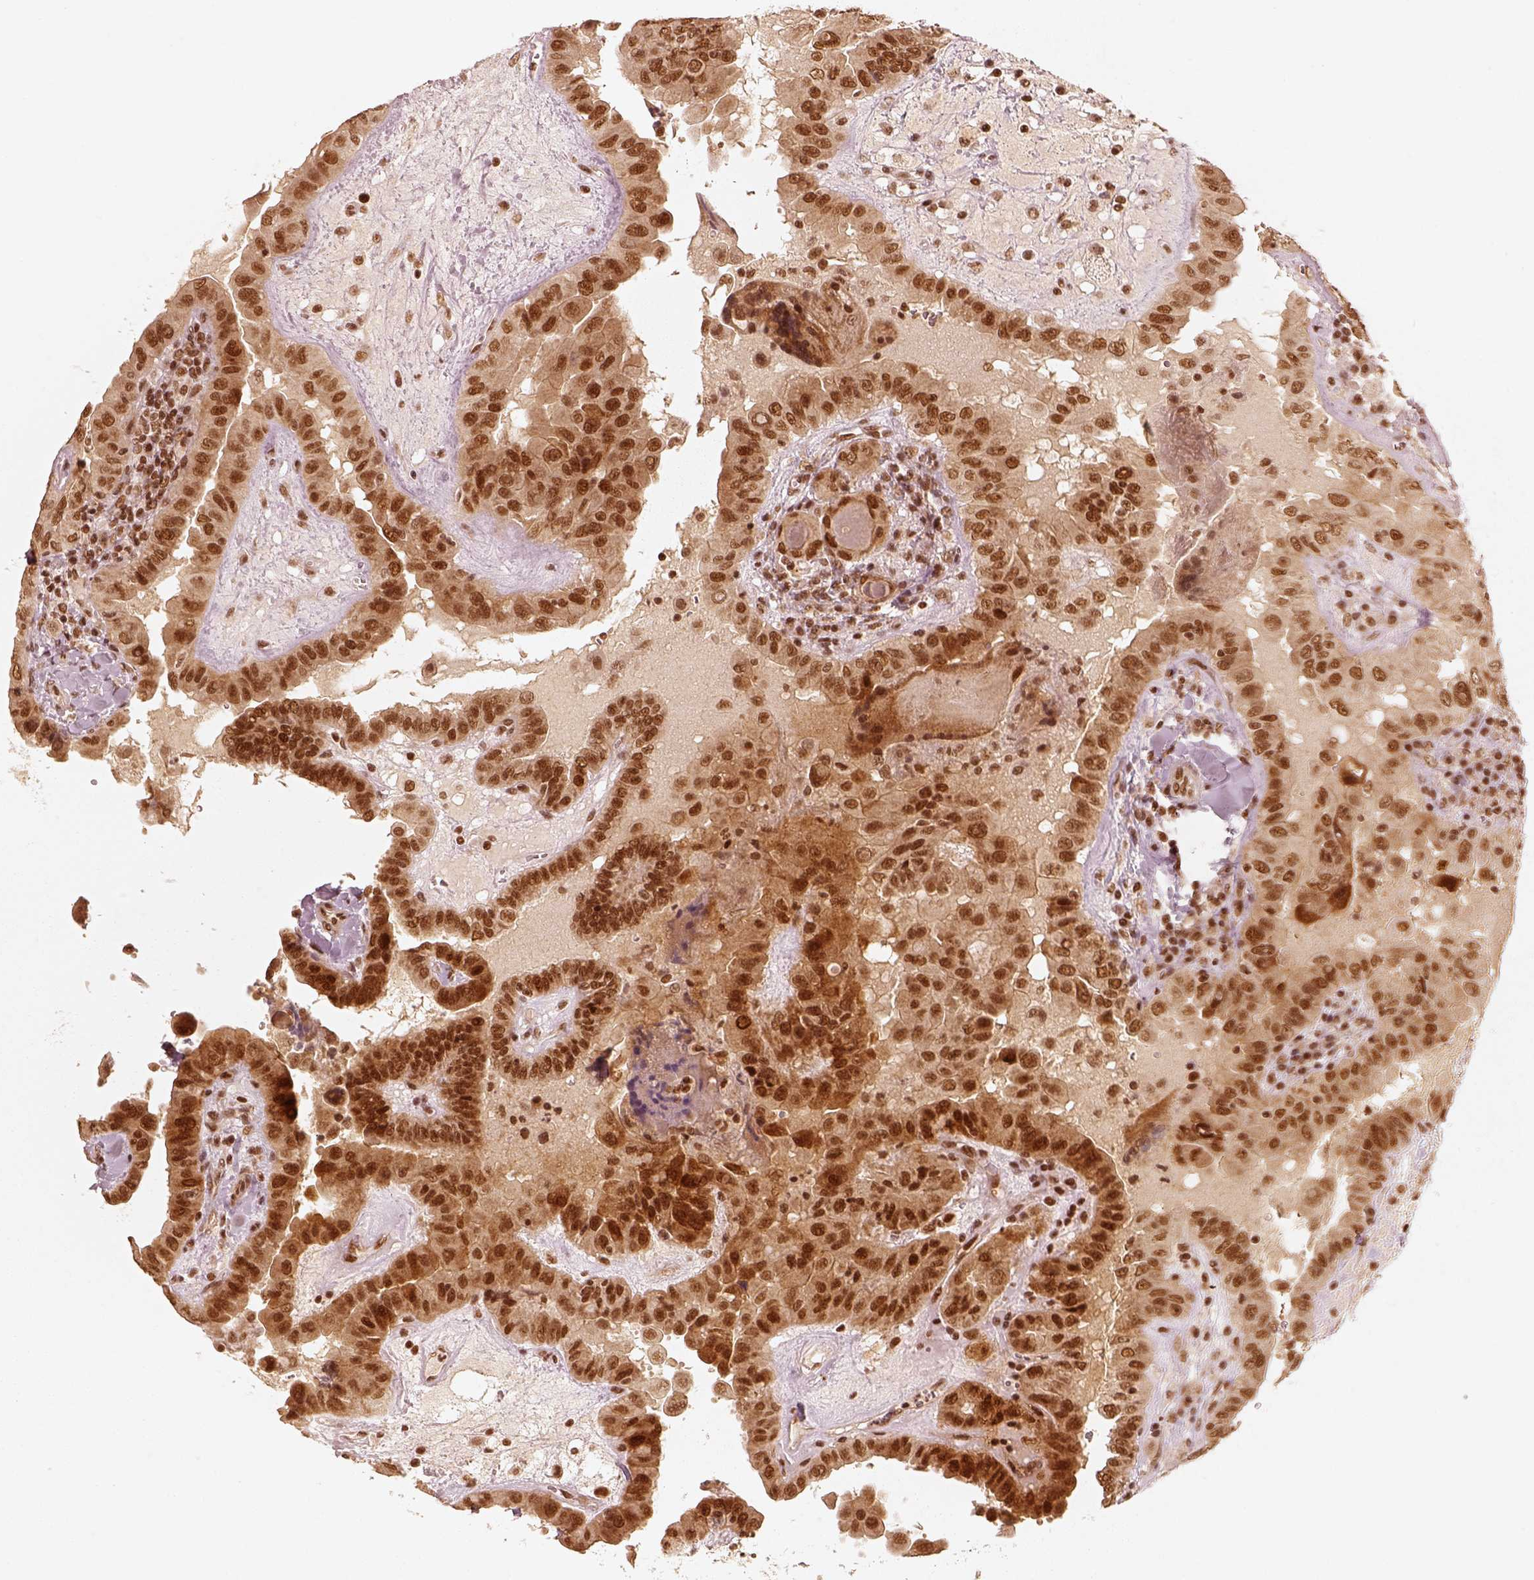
{"staining": {"intensity": "strong", "quantity": ">75%", "location": "nuclear"}, "tissue": "thyroid cancer", "cell_type": "Tumor cells", "image_type": "cancer", "snomed": [{"axis": "morphology", "description": "Papillary adenocarcinoma, NOS"}, {"axis": "topography", "description": "Thyroid gland"}], "caption": "Papillary adenocarcinoma (thyroid) stained for a protein reveals strong nuclear positivity in tumor cells.", "gene": "GMEB2", "patient": {"sex": "female", "age": 37}}